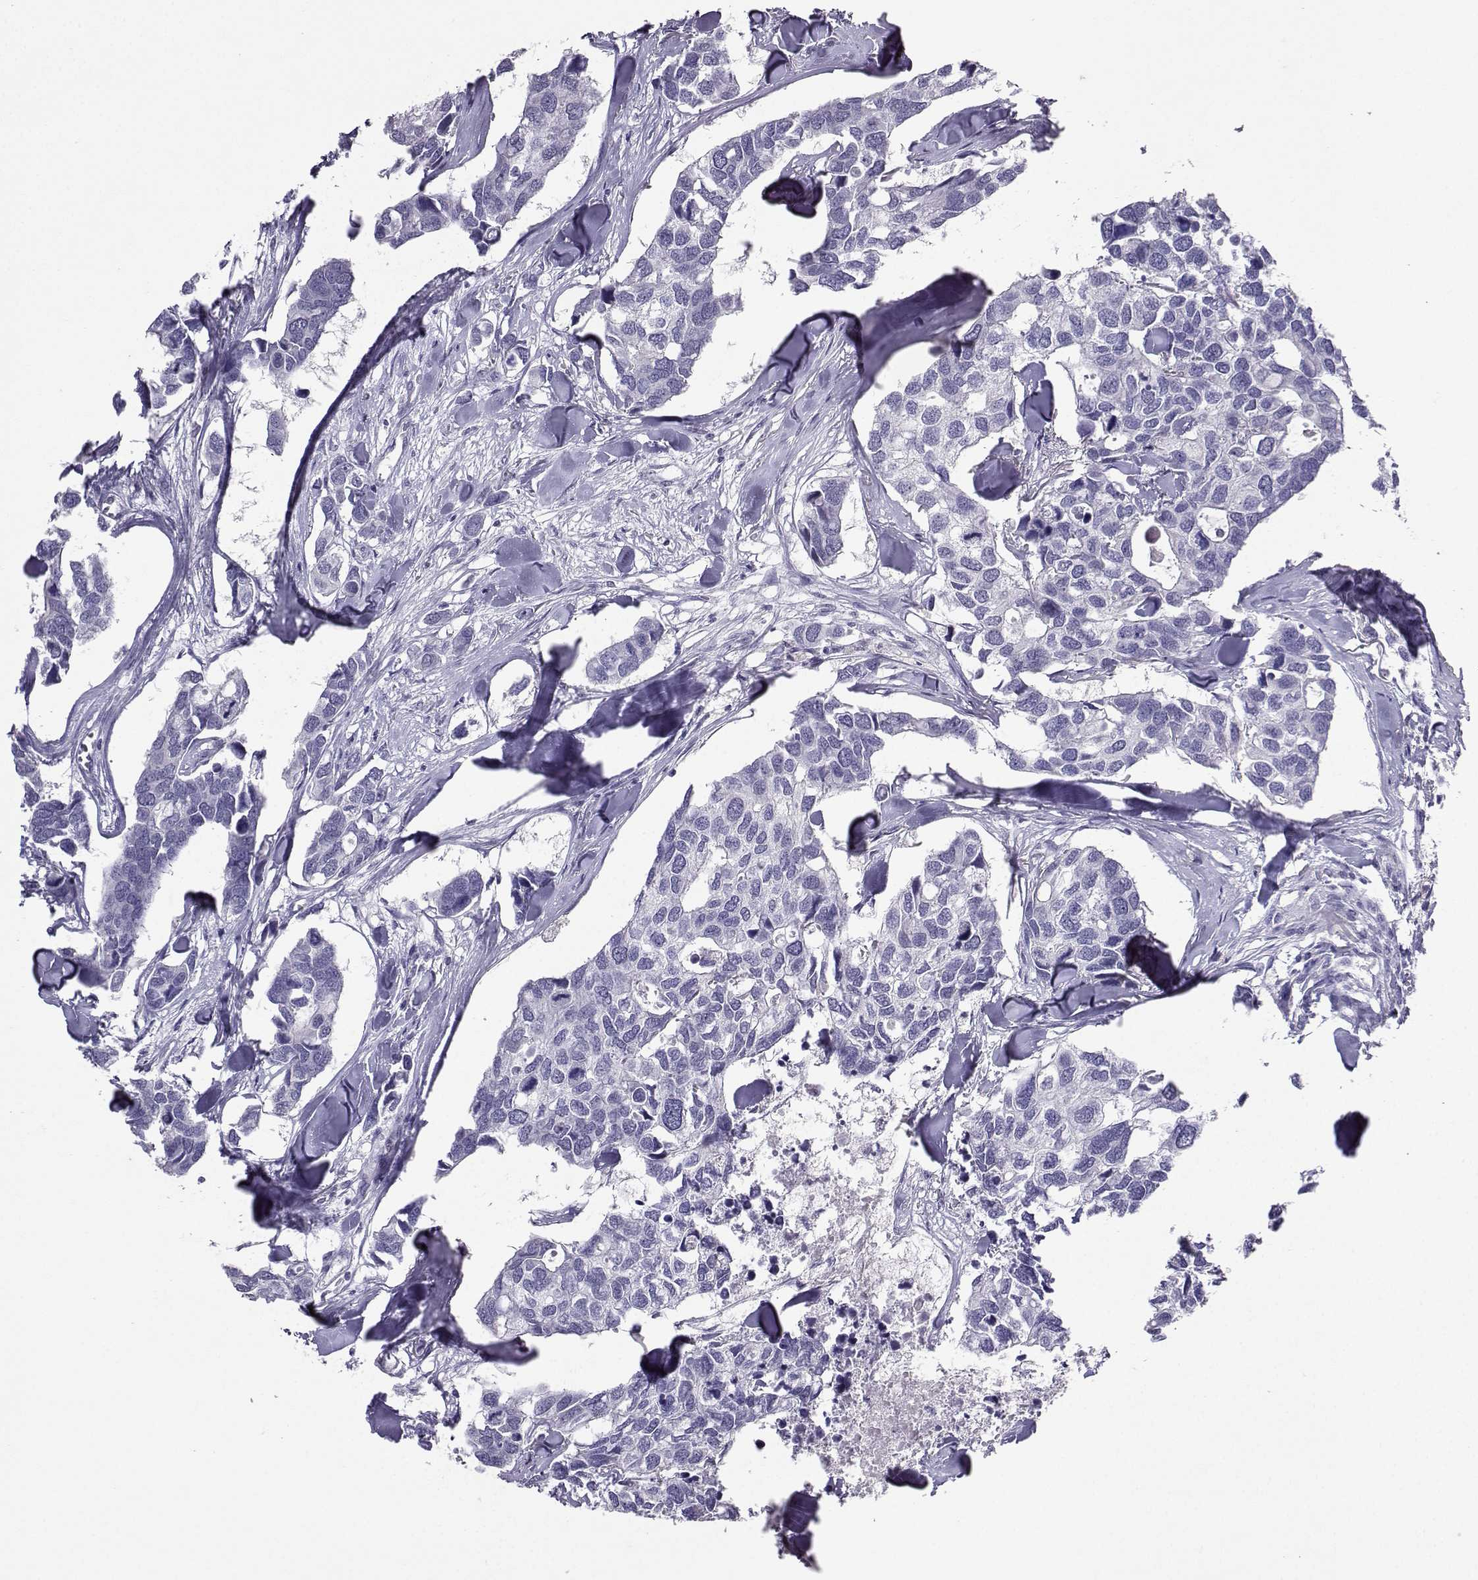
{"staining": {"intensity": "negative", "quantity": "none", "location": "none"}, "tissue": "breast cancer", "cell_type": "Tumor cells", "image_type": "cancer", "snomed": [{"axis": "morphology", "description": "Duct carcinoma"}, {"axis": "topography", "description": "Breast"}], "caption": "This is an immunohistochemistry (IHC) photomicrograph of human breast cancer (invasive ductal carcinoma). There is no expression in tumor cells.", "gene": "CARTPT", "patient": {"sex": "female", "age": 83}}